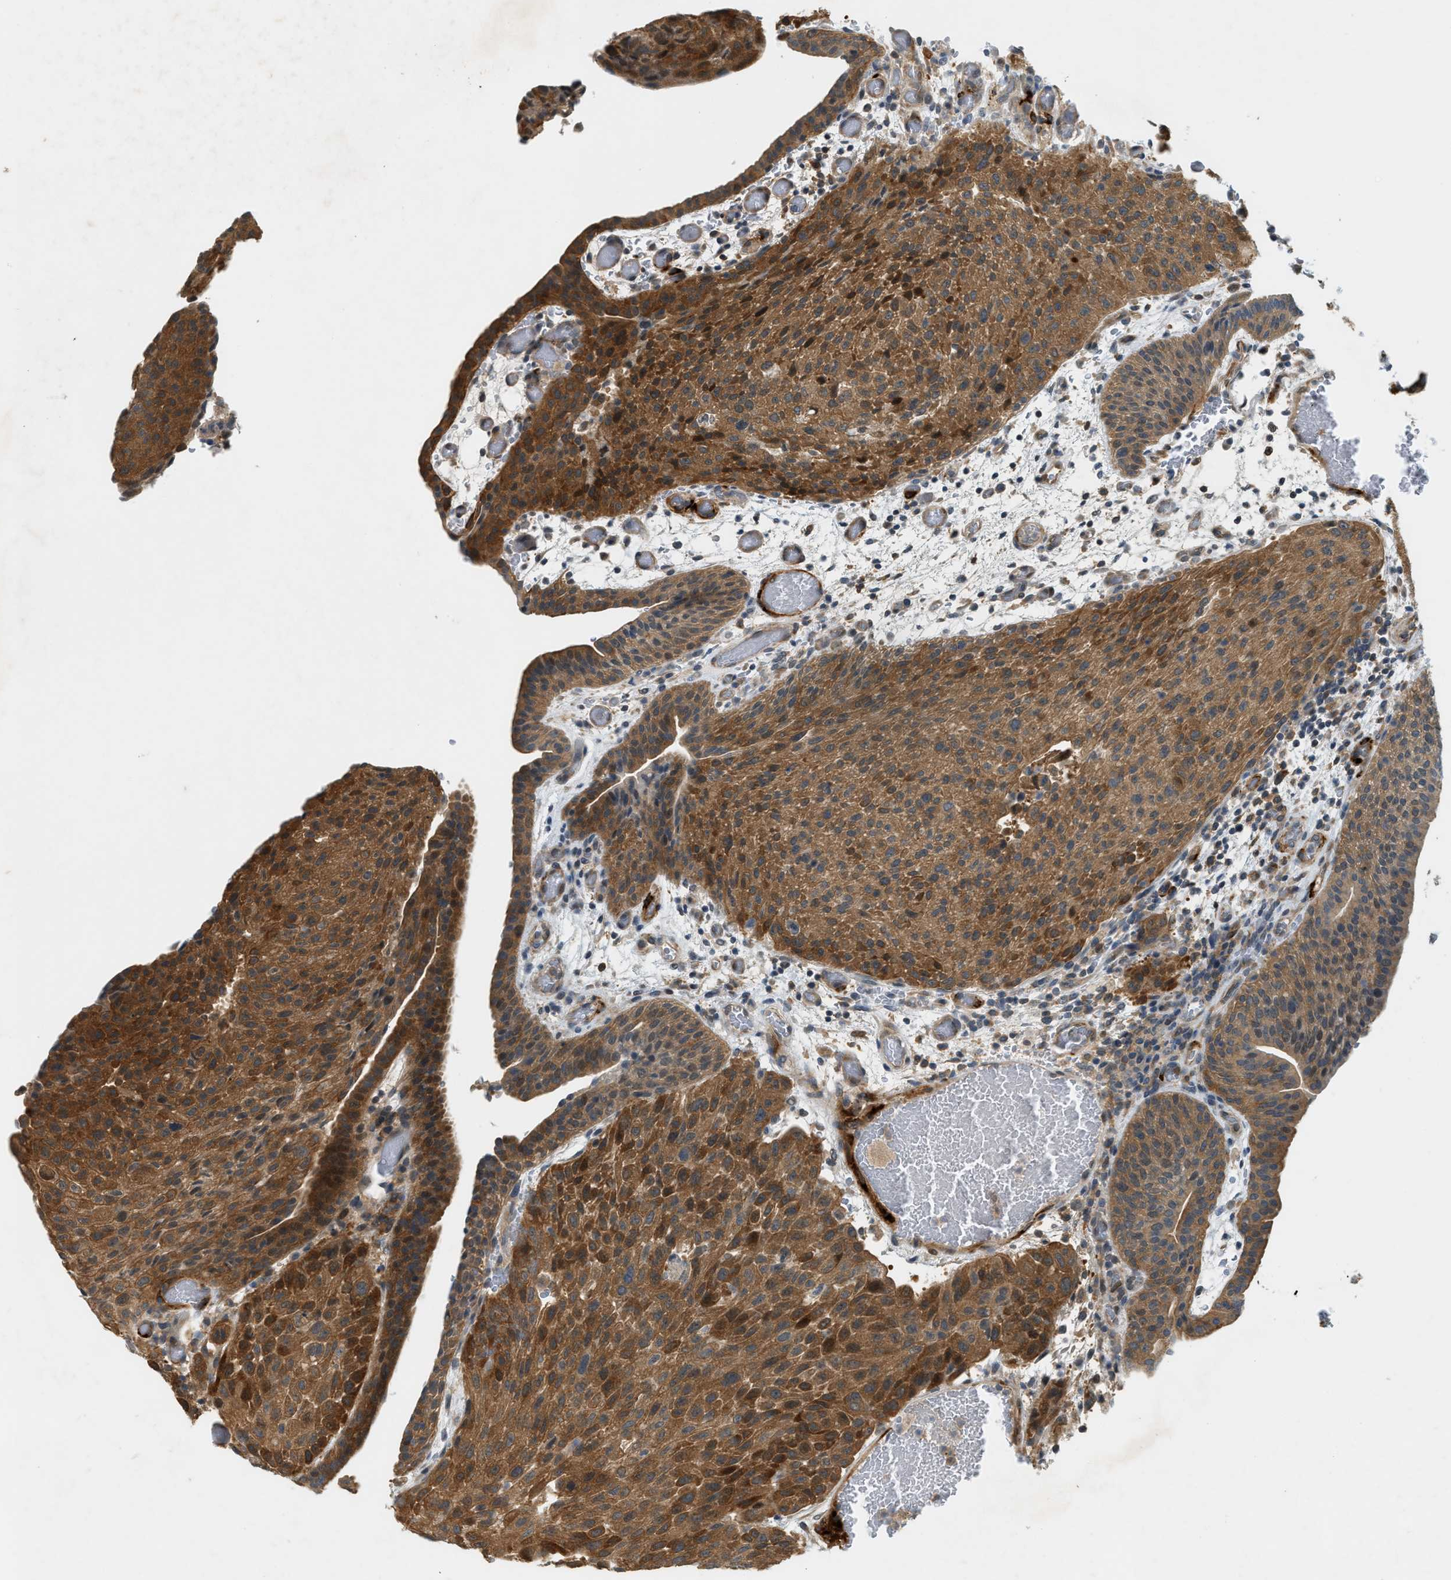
{"staining": {"intensity": "strong", "quantity": ">75%", "location": "cytoplasmic/membranous"}, "tissue": "urothelial cancer", "cell_type": "Tumor cells", "image_type": "cancer", "snomed": [{"axis": "morphology", "description": "Urothelial carcinoma, Low grade"}, {"axis": "morphology", "description": "Urothelial carcinoma, High grade"}, {"axis": "topography", "description": "Urinary bladder"}], "caption": "About >75% of tumor cells in urothelial cancer demonstrate strong cytoplasmic/membranous protein positivity as visualized by brown immunohistochemical staining.", "gene": "PDCL3", "patient": {"sex": "male", "age": 35}}